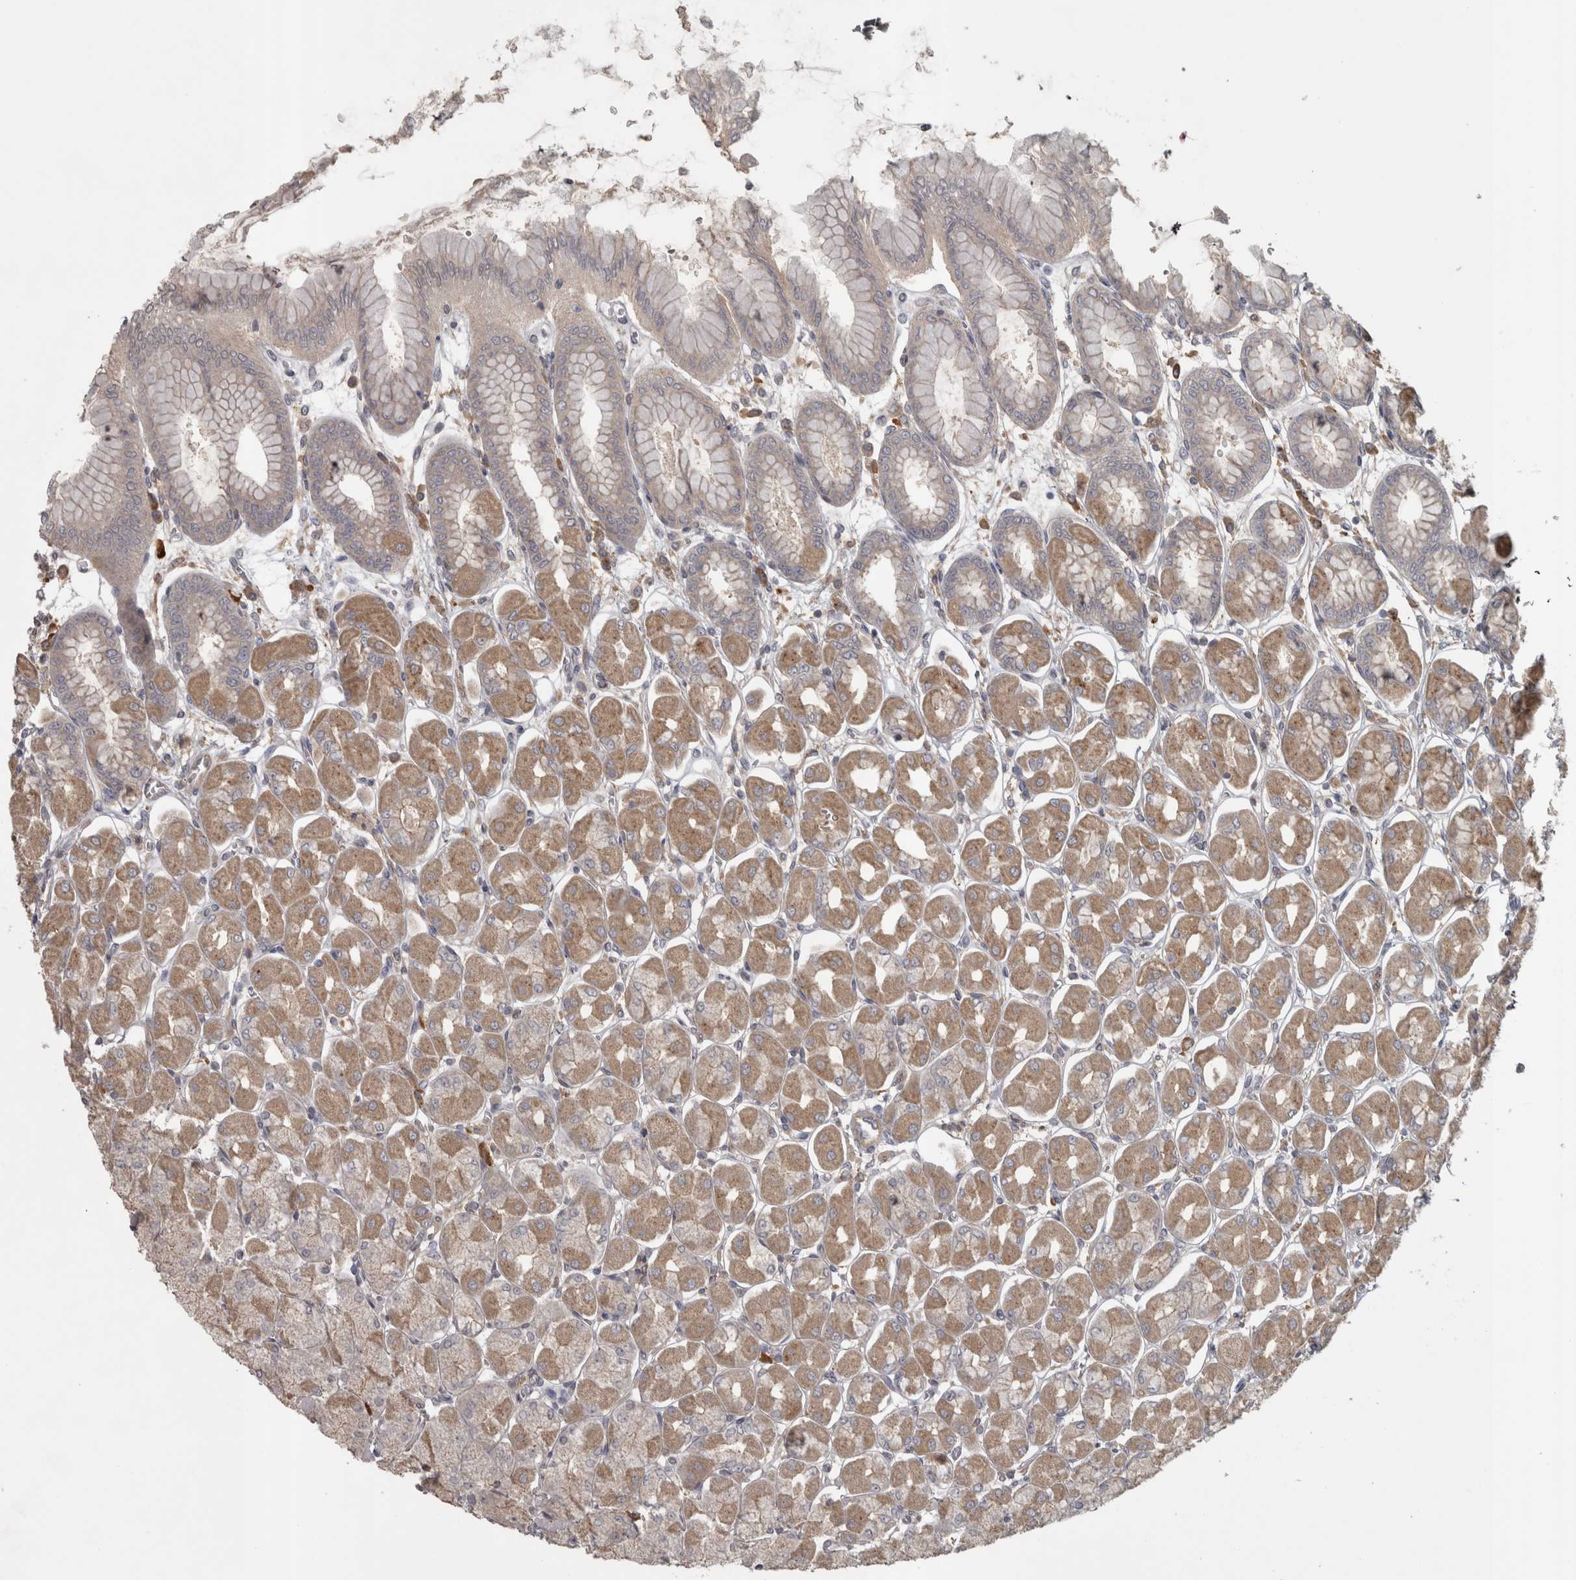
{"staining": {"intensity": "moderate", "quantity": ">75%", "location": "cytoplasmic/membranous"}, "tissue": "stomach", "cell_type": "Glandular cells", "image_type": "normal", "snomed": [{"axis": "morphology", "description": "Normal tissue, NOS"}, {"axis": "topography", "description": "Stomach, upper"}], "caption": "Unremarkable stomach exhibits moderate cytoplasmic/membranous positivity in about >75% of glandular cells, visualized by immunohistochemistry. (brown staining indicates protein expression, while blue staining denotes nuclei).", "gene": "SLCO5A1", "patient": {"sex": "female", "age": 56}}